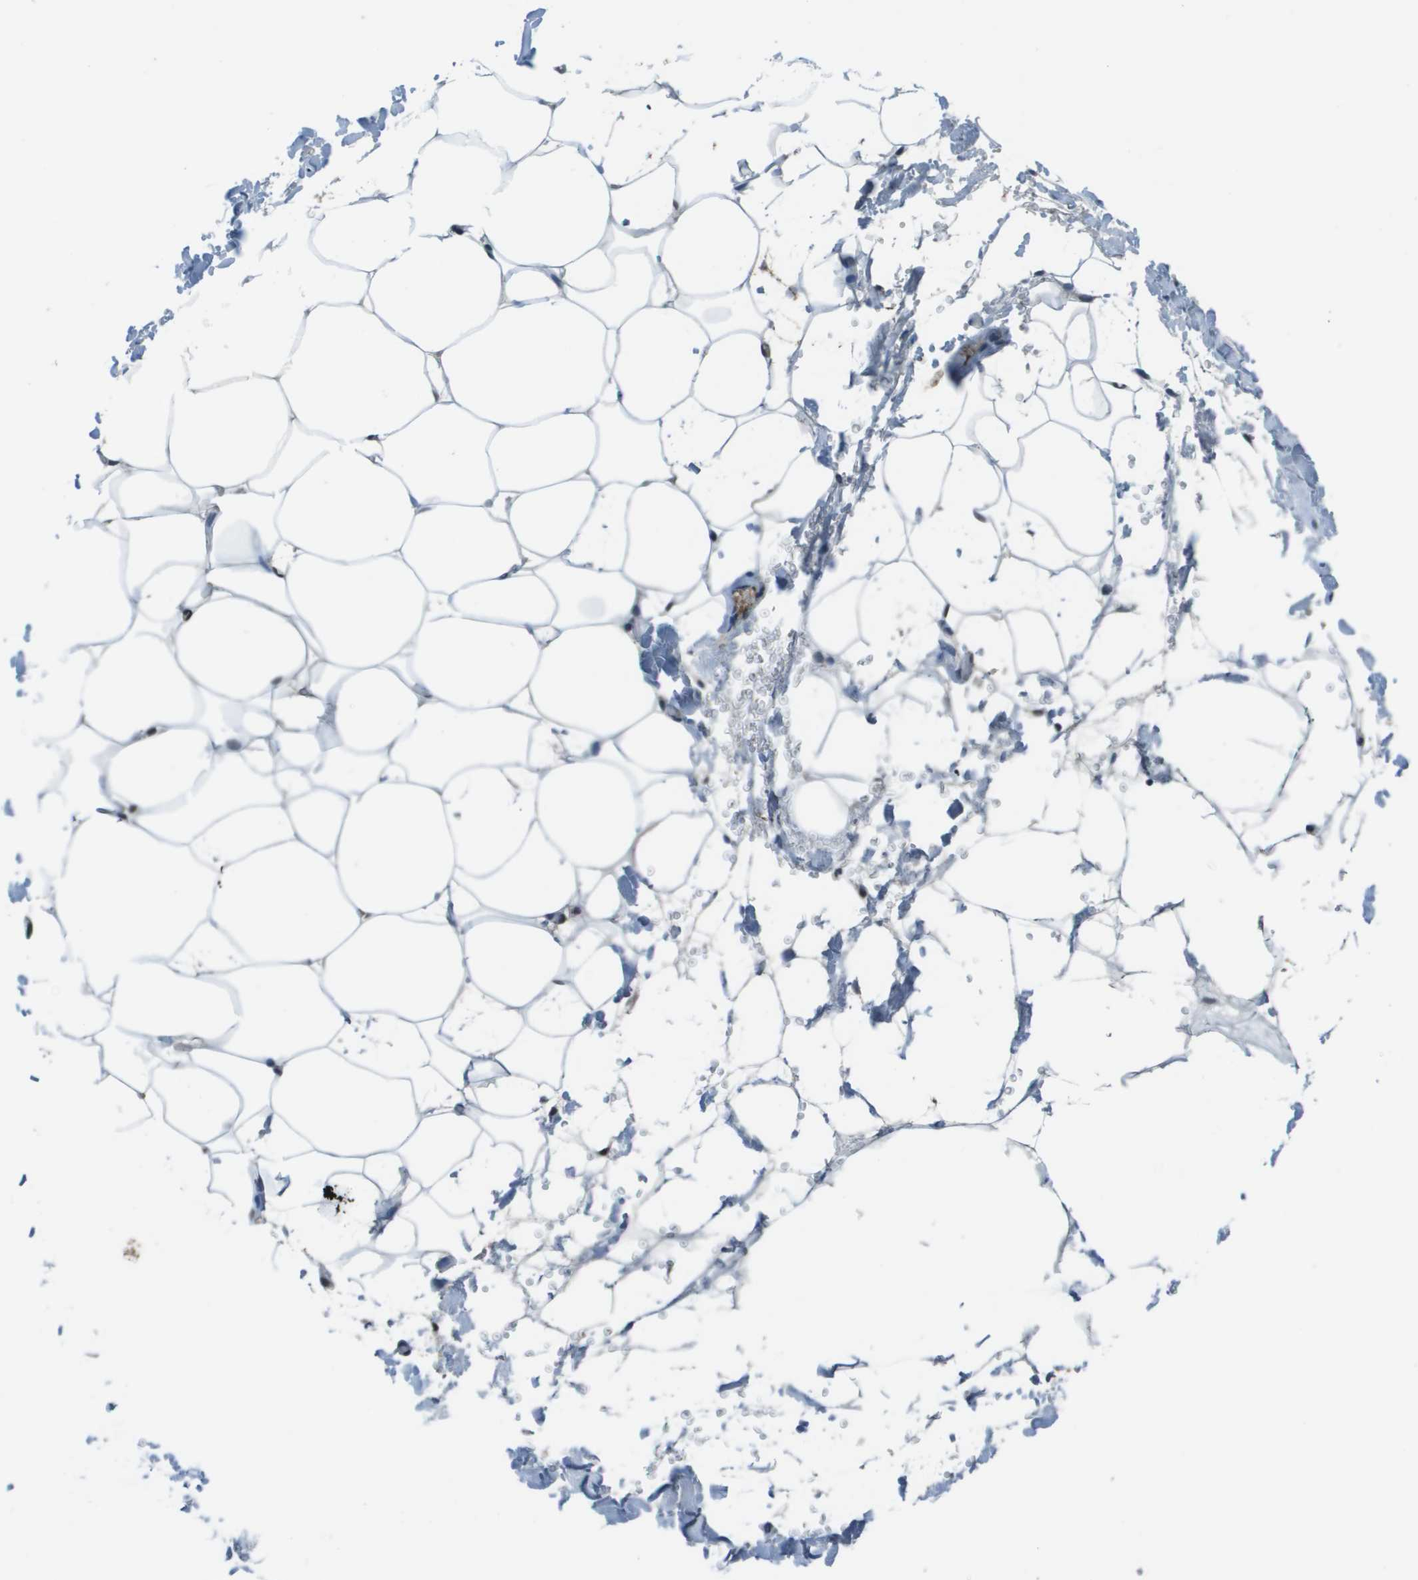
{"staining": {"intensity": "moderate", "quantity": "<25%", "location": "nuclear"}, "tissue": "adipose tissue", "cell_type": "Adipocytes", "image_type": "normal", "snomed": [{"axis": "morphology", "description": "Normal tissue, NOS"}, {"axis": "topography", "description": "Breast"}, {"axis": "topography", "description": "Adipose tissue"}], "caption": "Immunohistochemistry photomicrograph of normal adipose tissue stained for a protein (brown), which demonstrates low levels of moderate nuclear positivity in about <25% of adipocytes.", "gene": "THRAP3", "patient": {"sex": "female", "age": 25}}